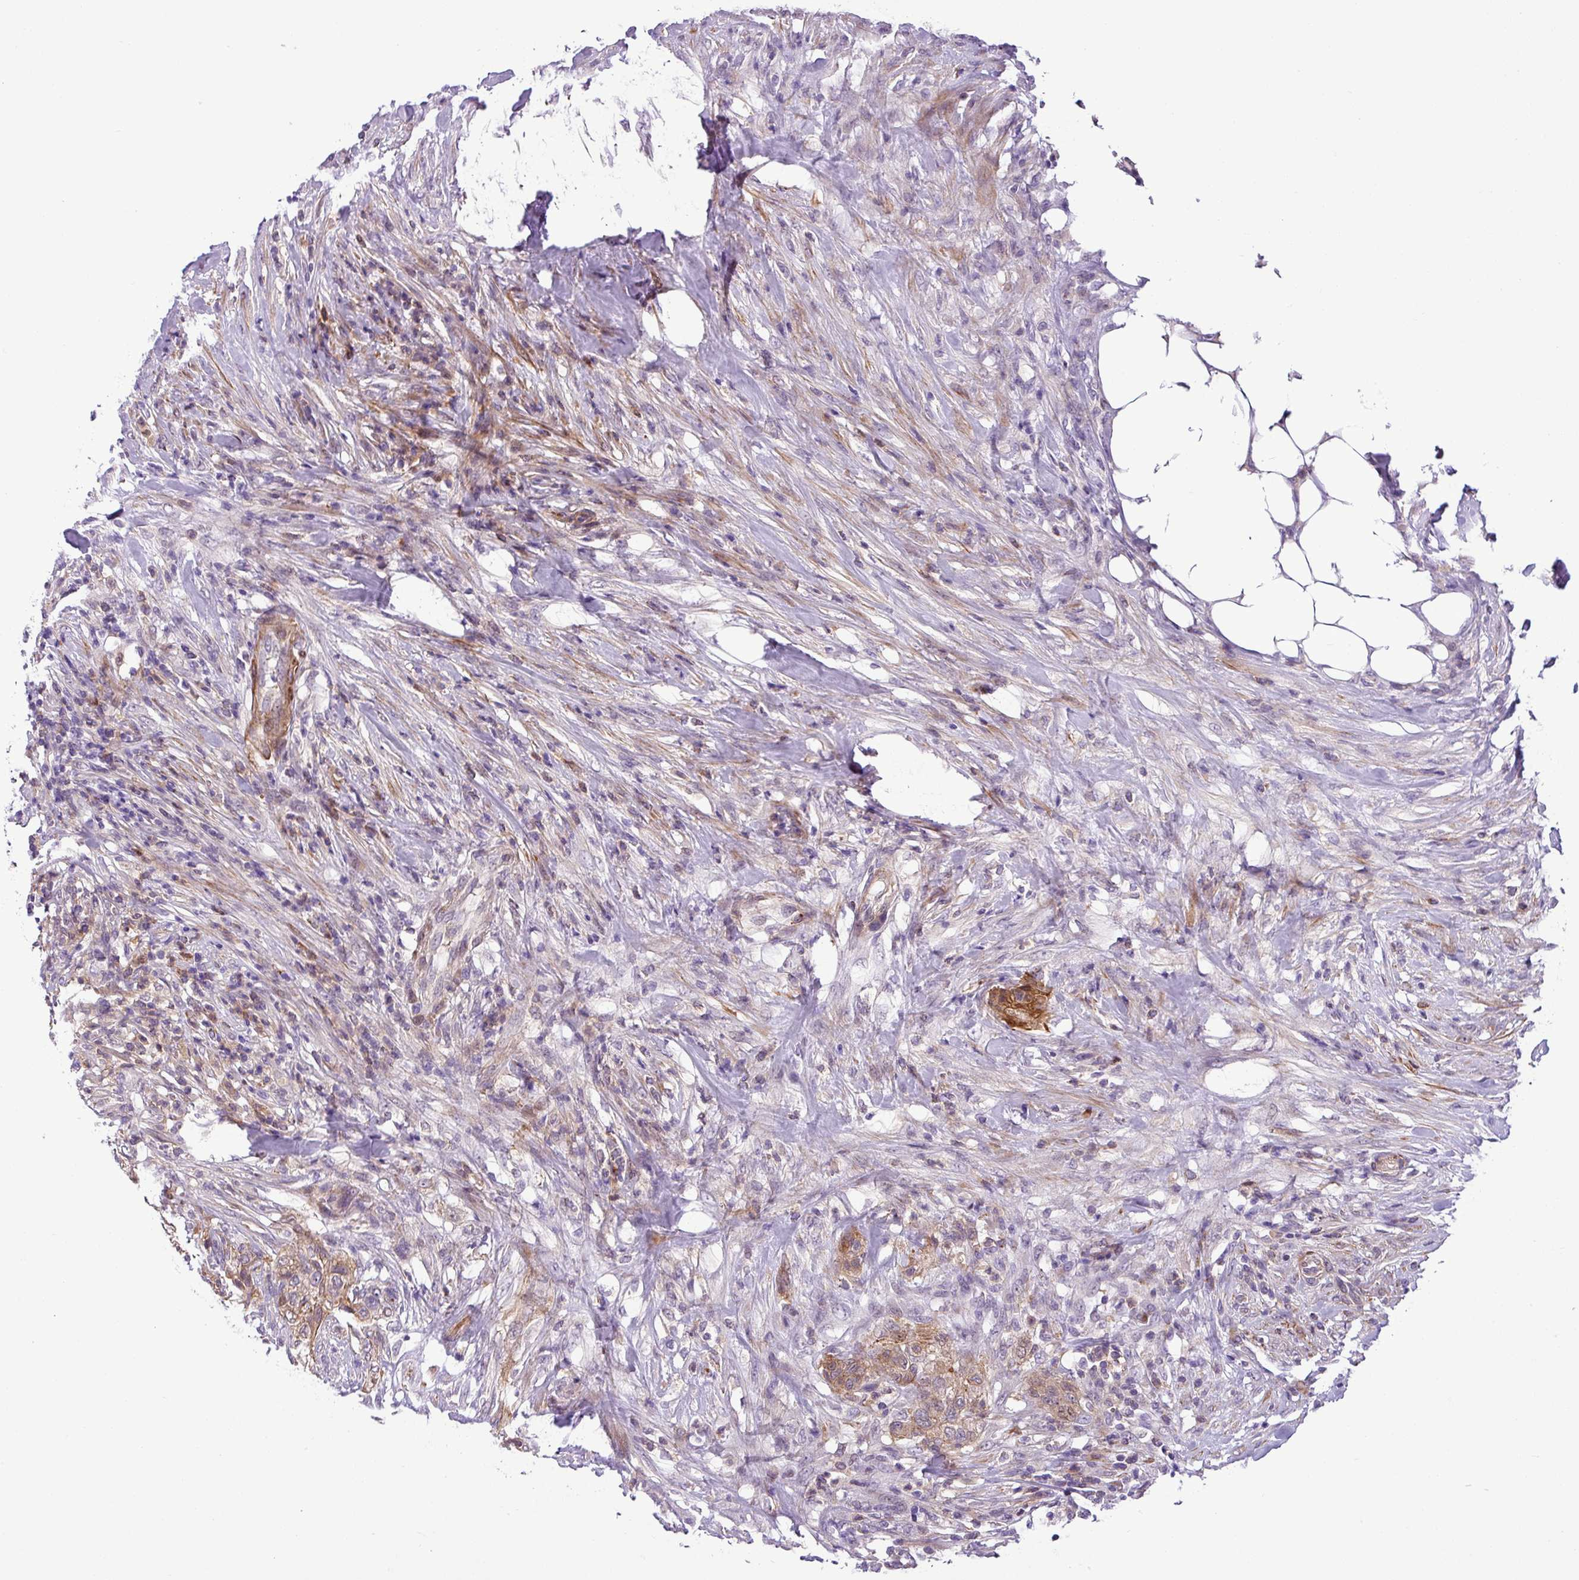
{"staining": {"intensity": "moderate", "quantity": ">75%", "location": "cytoplasmic/membranous,nuclear"}, "tissue": "urothelial cancer", "cell_type": "Tumor cells", "image_type": "cancer", "snomed": [{"axis": "morphology", "description": "Urothelial carcinoma, High grade"}, {"axis": "topography", "description": "Urinary bladder"}], "caption": "A histopathology image of urothelial cancer stained for a protein displays moderate cytoplasmic/membranous and nuclear brown staining in tumor cells.", "gene": "NBEAL2", "patient": {"sex": "male", "age": 35}}